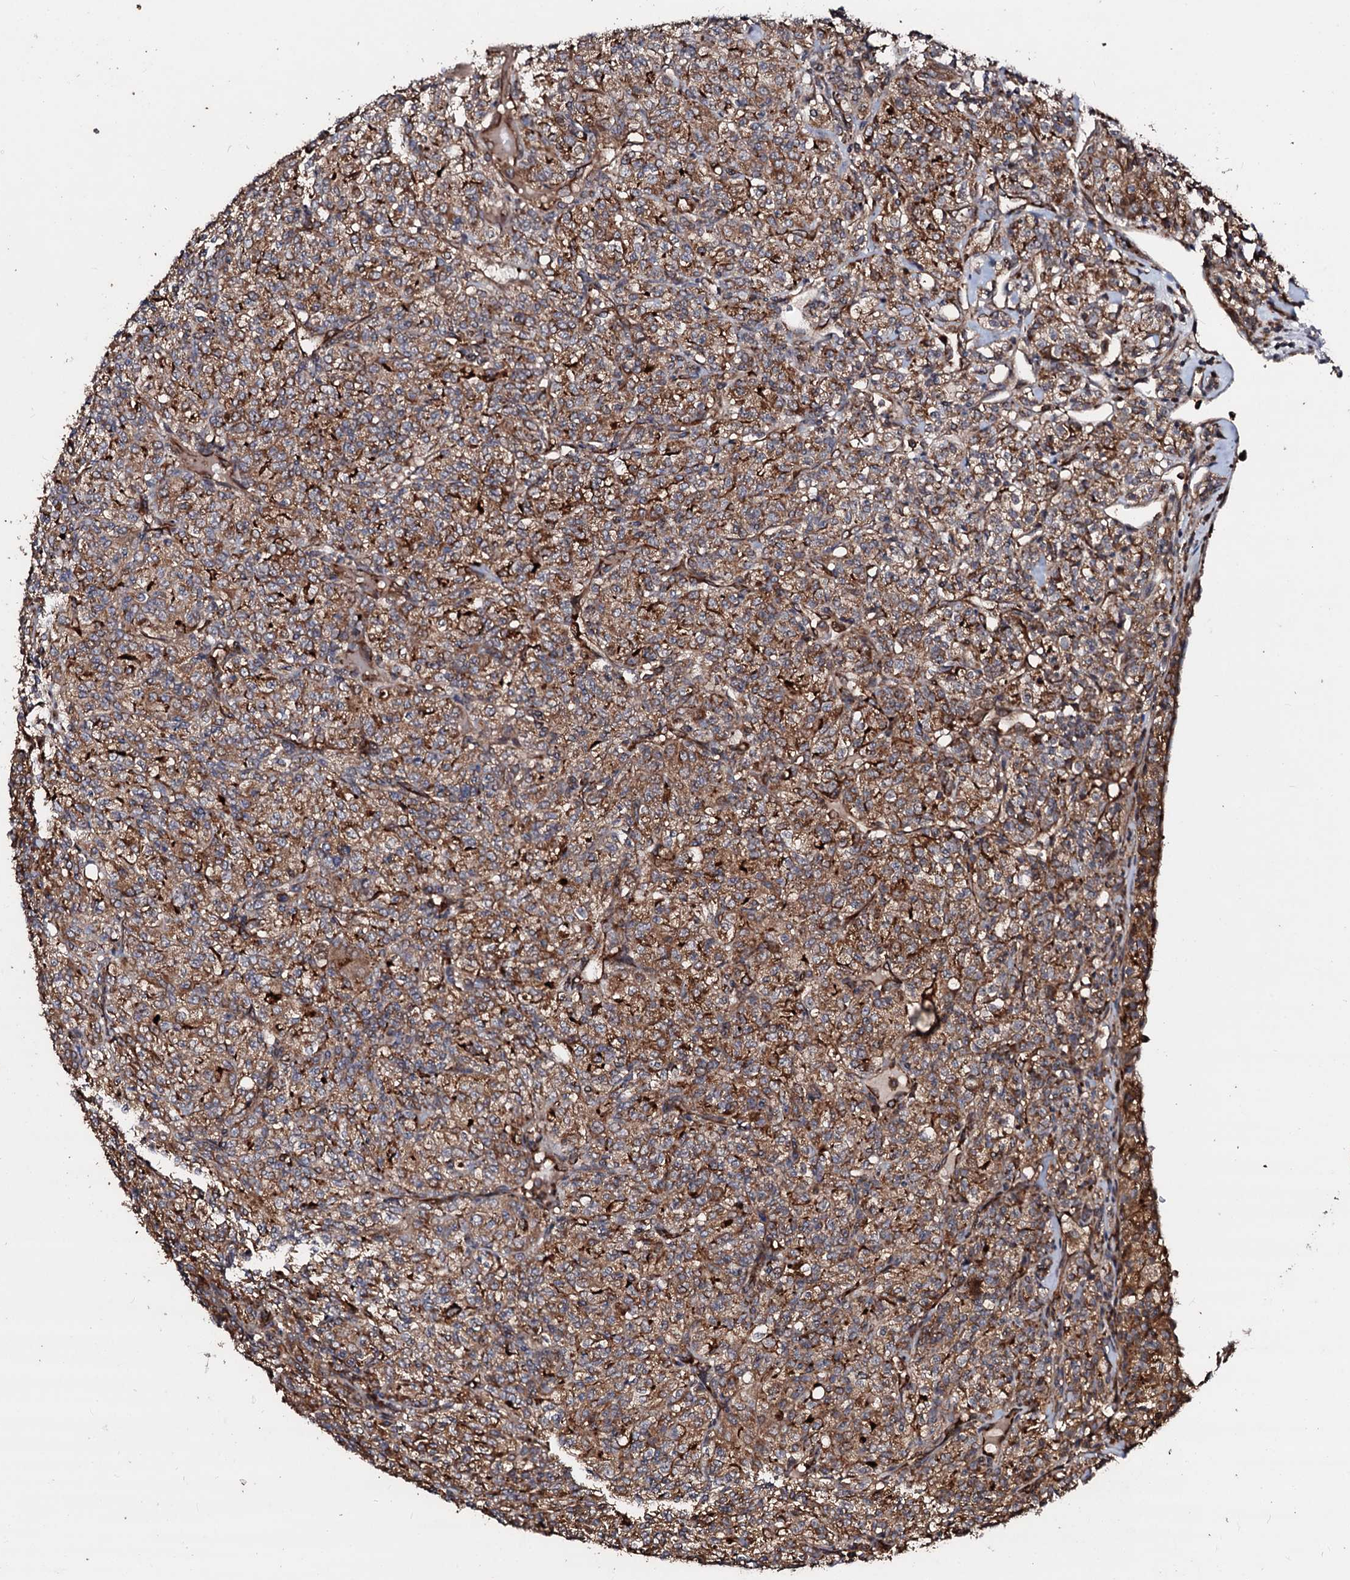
{"staining": {"intensity": "strong", "quantity": ">75%", "location": "cytoplasmic/membranous"}, "tissue": "renal cancer", "cell_type": "Tumor cells", "image_type": "cancer", "snomed": [{"axis": "morphology", "description": "Adenocarcinoma, NOS"}, {"axis": "topography", "description": "Kidney"}], "caption": "Immunohistochemical staining of adenocarcinoma (renal) displays high levels of strong cytoplasmic/membranous staining in about >75% of tumor cells. (IHC, brightfield microscopy, high magnification).", "gene": "SDHAF2", "patient": {"sex": "male", "age": 77}}